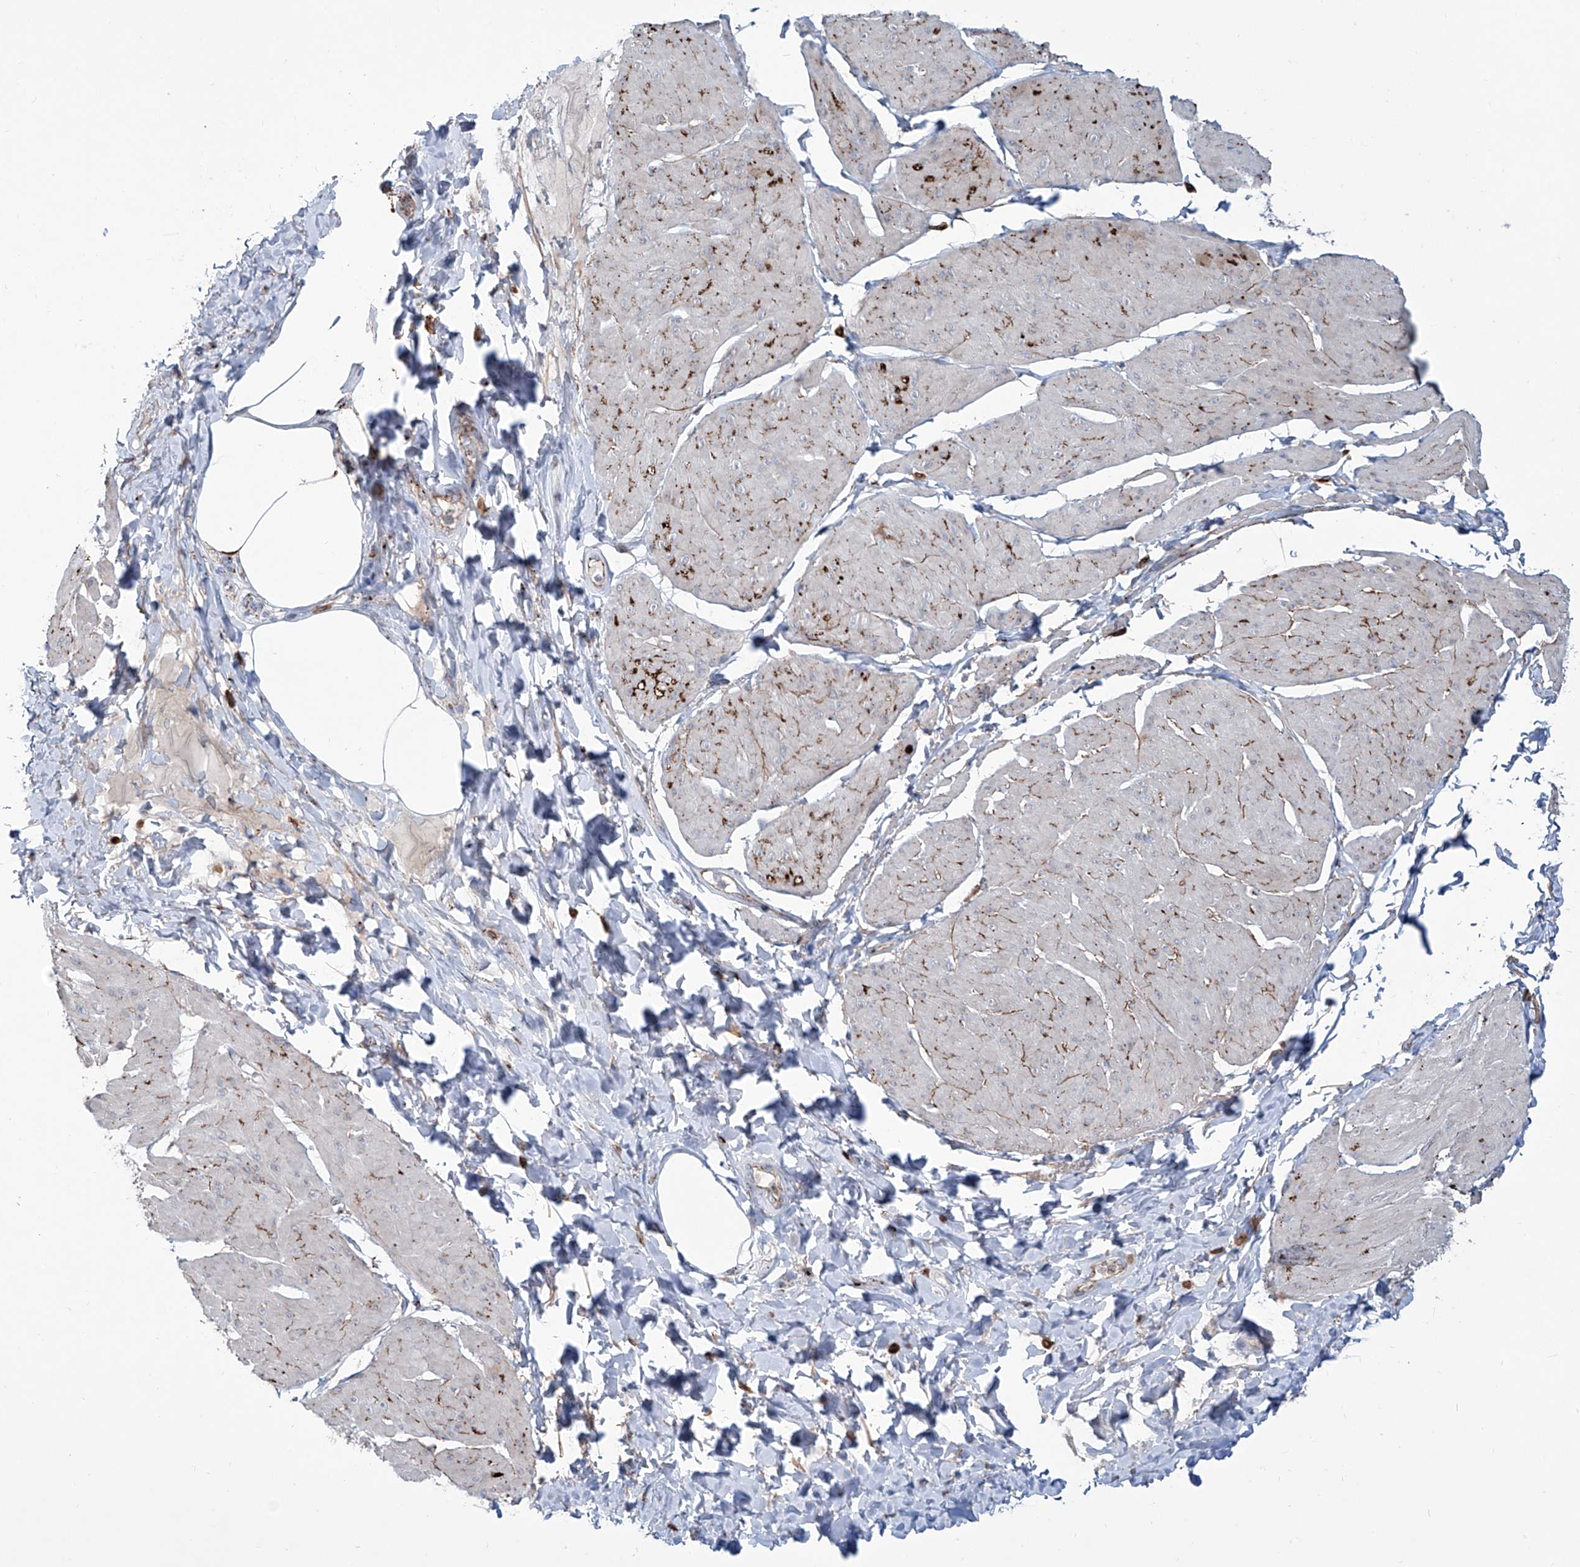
{"staining": {"intensity": "negative", "quantity": "none", "location": "none"}, "tissue": "smooth muscle", "cell_type": "Smooth muscle cells", "image_type": "normal", "snomed": [{"axis": "morphology", "description": "Urothelial carcinoma, High grade"}, {"axis": "topography", "description": "Urinary bladder"}], "caption": "Immunohistochemistry (IHC) image of benign human smooth muscle stained for a protein (brown), which reveals no expression in smooth muscle cells.", "gene": "CDH5", "patient": {"sex": "male", "age": 46}}